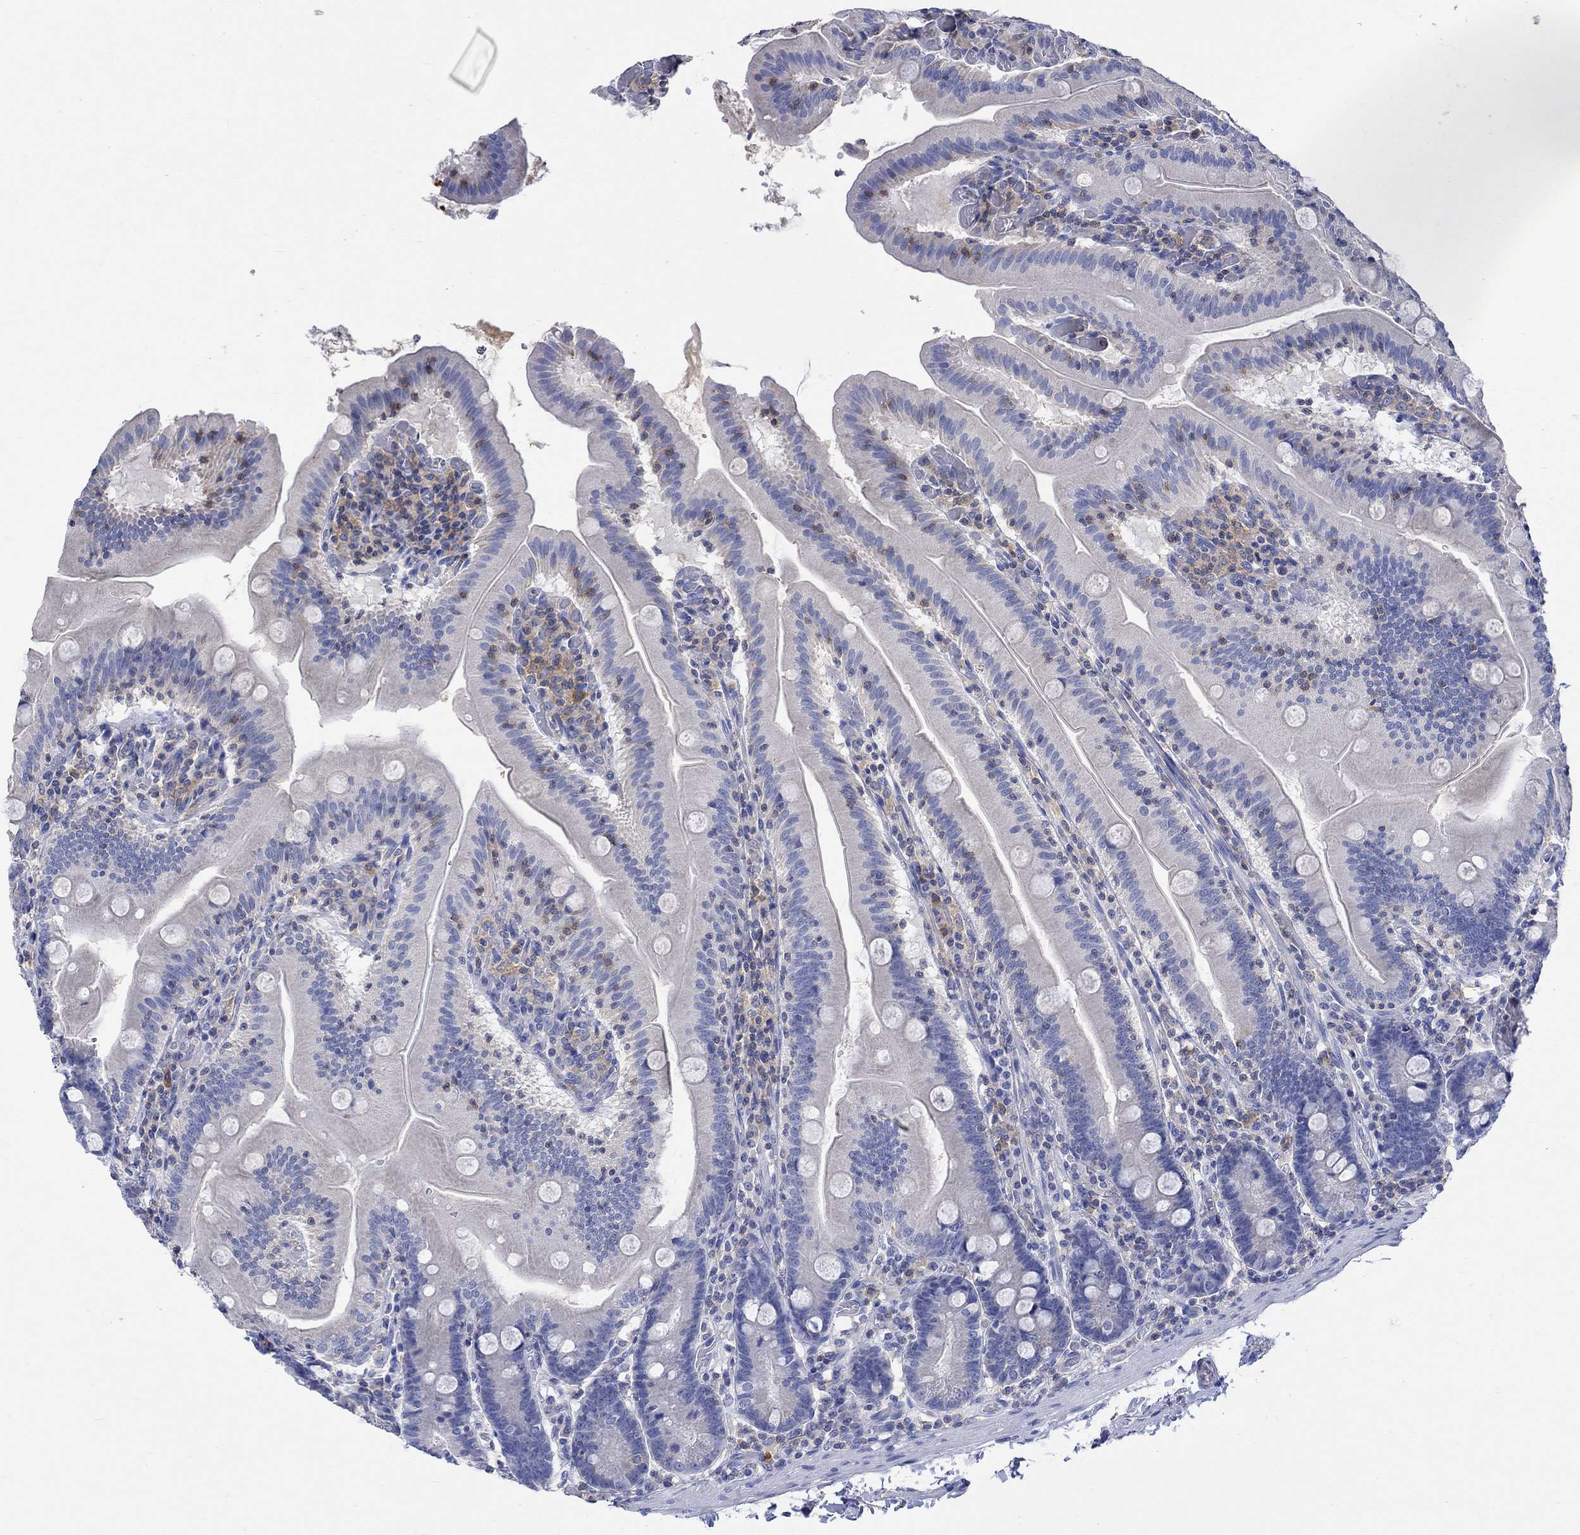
{"staining": {"intensity": "negative", "quantity": "none", "location": "none"}, "tissue": "small intestine", "cell_type": "Glandular cells", "image_type": "normal", "snomed": [{"axis": "morphology", "description": "Normal tissue, NOS"}, {"axis": "topography", "description": "Small intestine"}], "caption": "This is a micrograph of immunohistochemistry staining of normal small intestine, which shows no positivity in glandular cells.", "gene": "GCM1", "patient": {"sex": "male", "age": 37}}